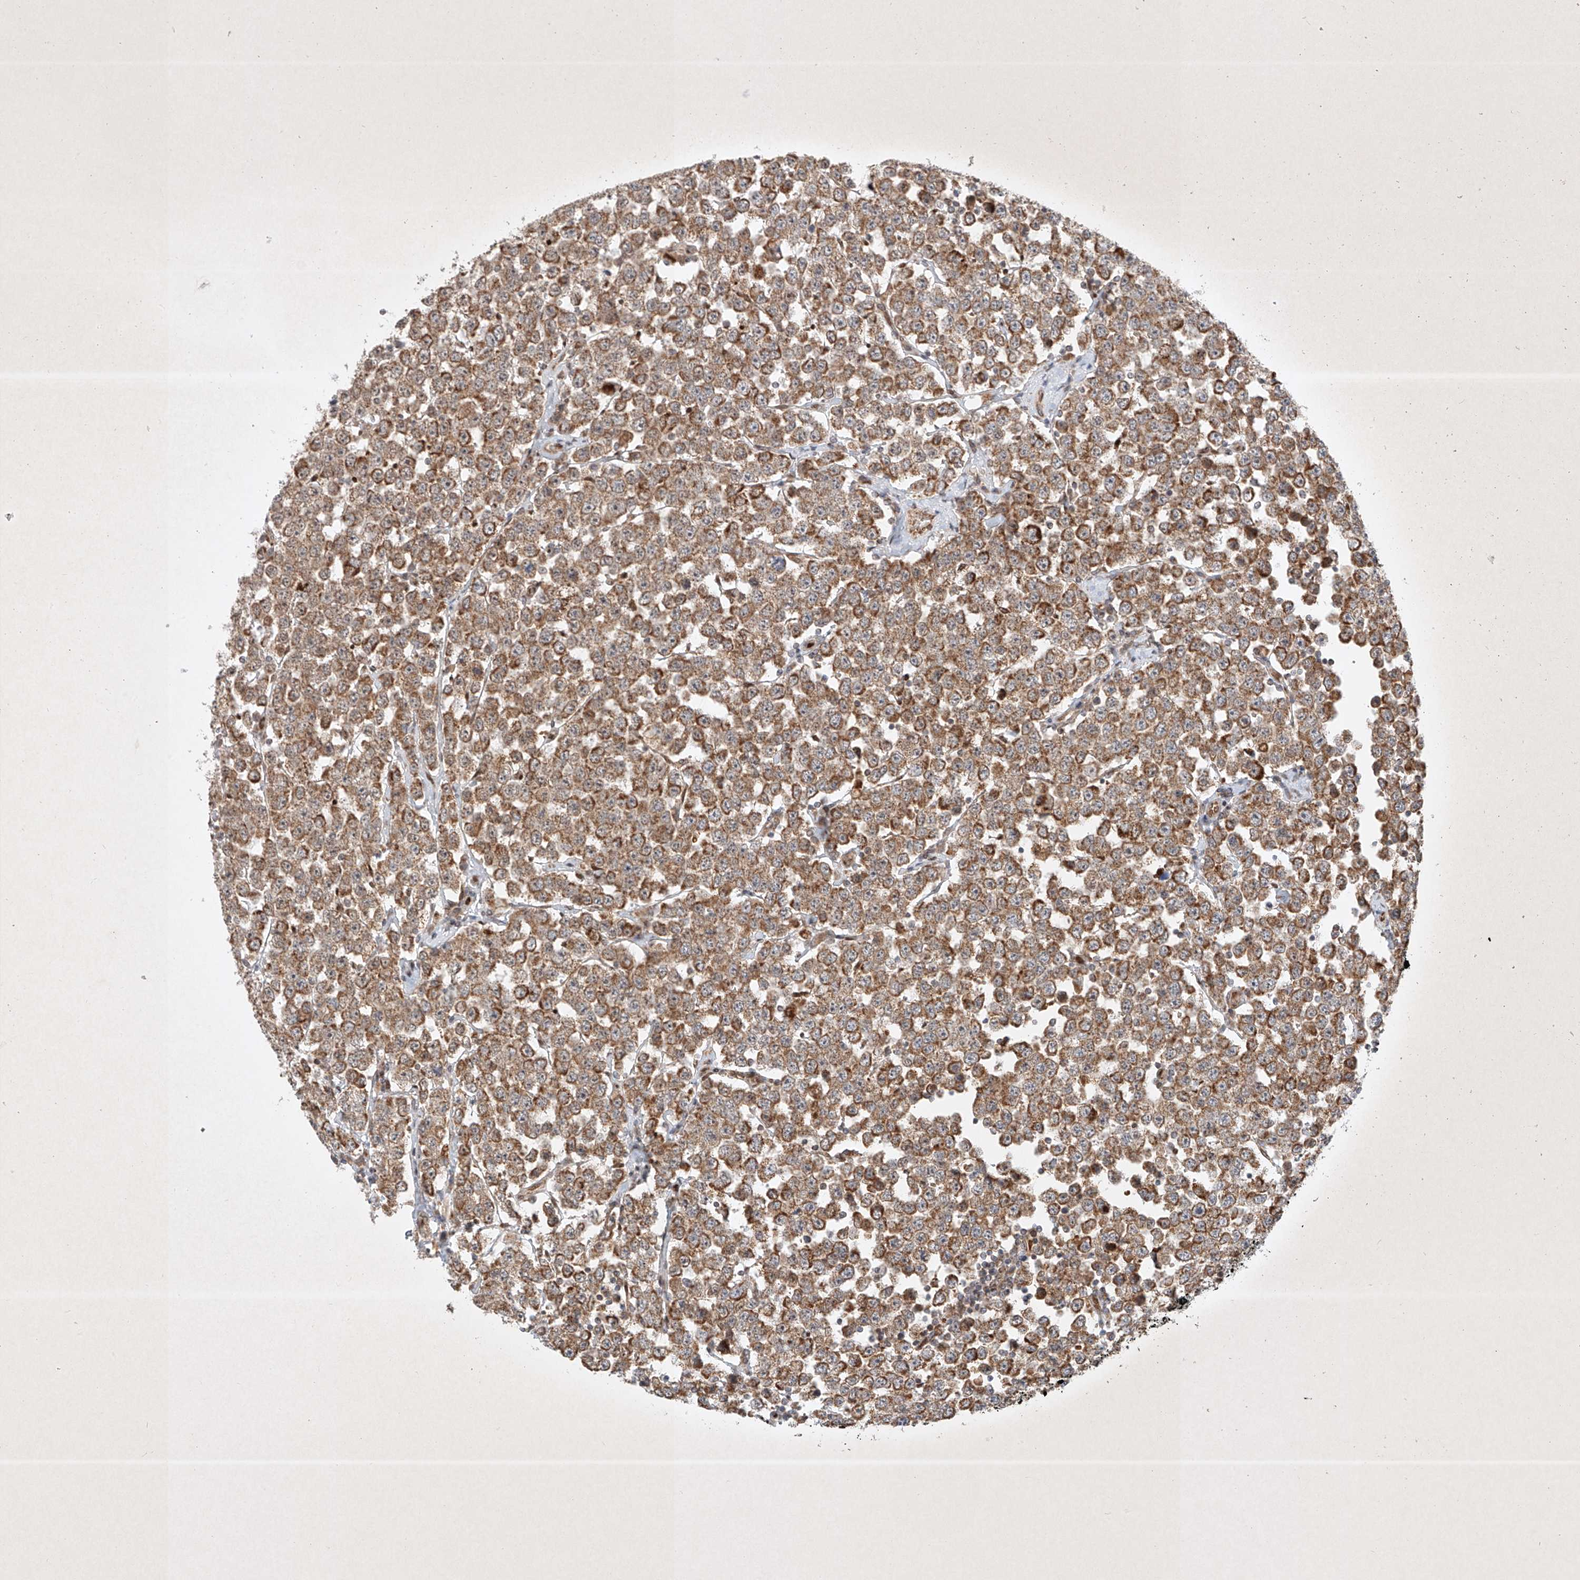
{"staining": {"intensity": "moderate", "quantity": ">75%", "location": "cytoplasmic/membranous"}, "tissue": "testis cancer", "cell_type": "Tumor cells", "image_type": "cancer", "snomed": [{"axis": "morphology", "description": "Seminoma, NOS"}, {"axis": "topography", "description": "Testis"}], "caption": "Seminoma (testis) was stained to show a protein in brown. There is medium levels of moderate cytoplasmic/membranous positivity in approximately >75% of tumor cells.", "gene": "EPG5", "patient": {"sex": "male", "age": 28}}